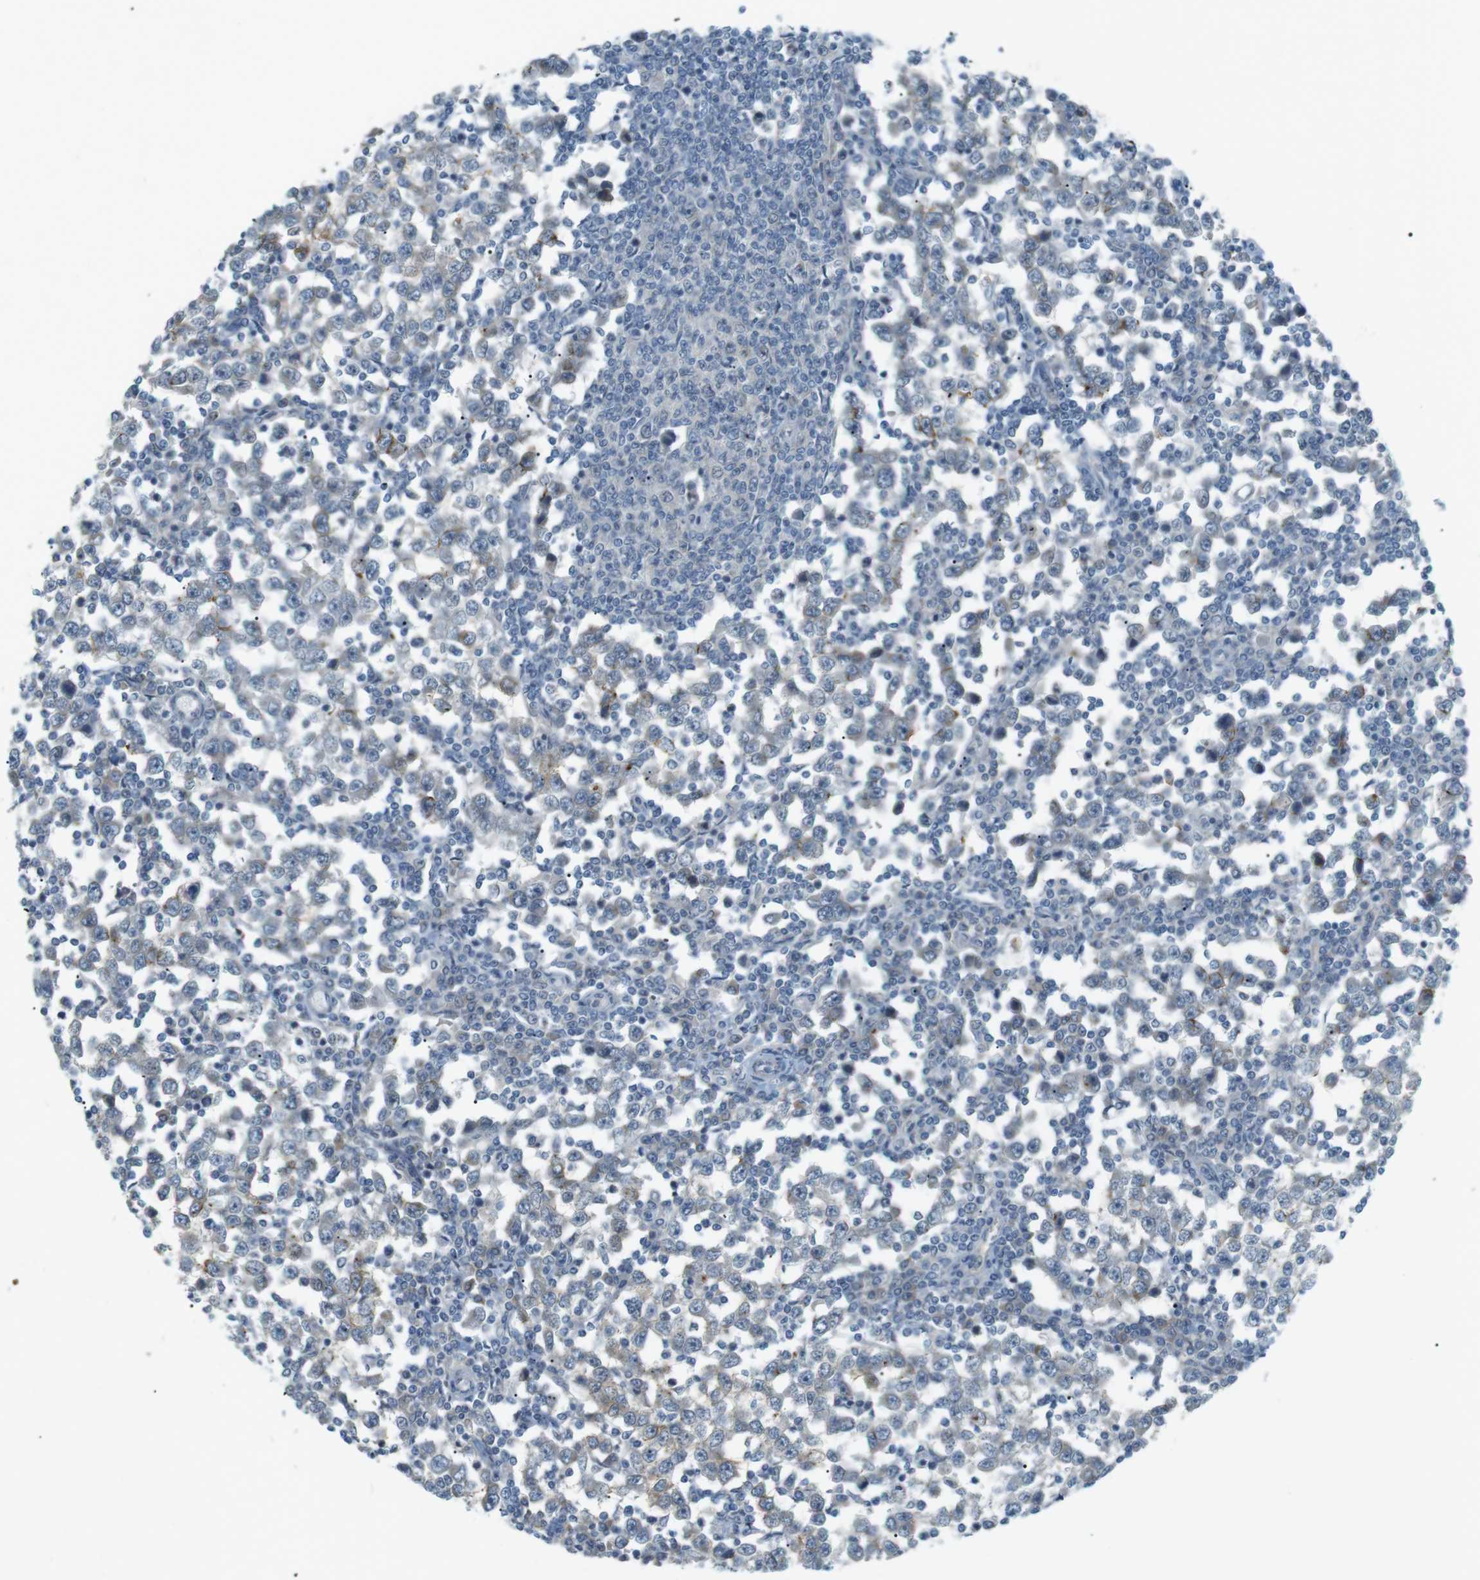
{"staining": {"intensity": "negative", "quantity": "none", "location": "none"}, "tissue": "testis cancer", "cell_type": "Tumor cells", "image_type": "cancer", "snomed": [{"axis": "morphology", "description": "Seminoma, NOS"}, {"axis": "topography", "description": "Testis"}], "caption": "This image is of seminoma (testis) stained with immunohistochemistry (IHC) to label a protein in brown with the nuclei are counter-stained blue. There is no staining in tumor cells.", "gene": "RTN3", "patient": {"sex": "male", "age": 65}}